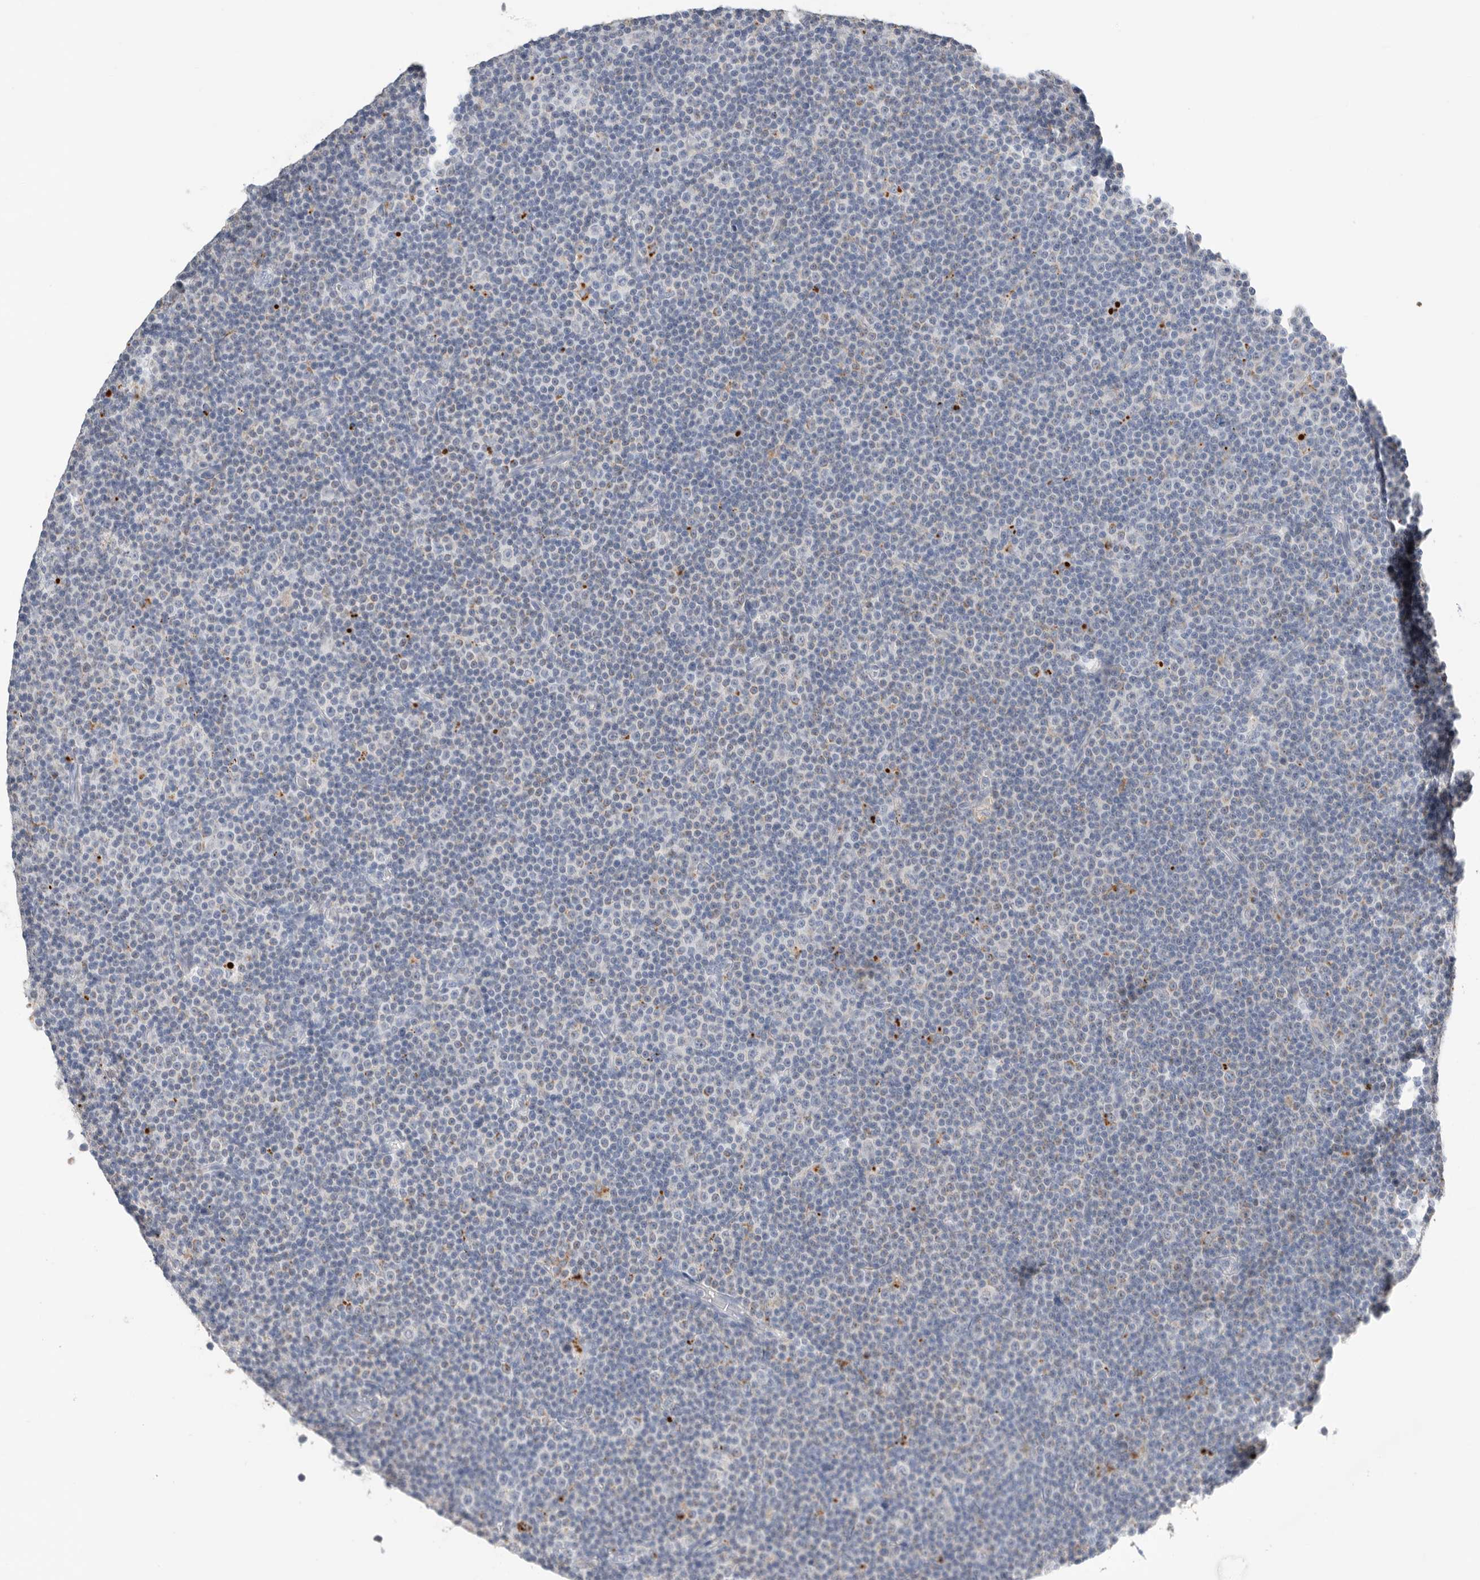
{"staining": {"intensity": "strong", "quantity": "<25%", "location": "cytoplasmic/membranous"}, "tissue": "lymphoma", "cell_type": "Tumor cells", "image_type": "cancer", "snomed": [{"axis": "morphology", "description": "Malignant lymphoma, non-Hodgkin's type, Low grade"}, {"axis": "topography", "description": "Lymph node"}], "caption": "Tumor cells show medium levels of strong cytoplasmic/membranous positivity in about <25% of cells in human malignant lymphoma, non-Hodgkin's type (low-grade).", "gene": "GGH", "patient": {"sex": "female", "age": 67}}